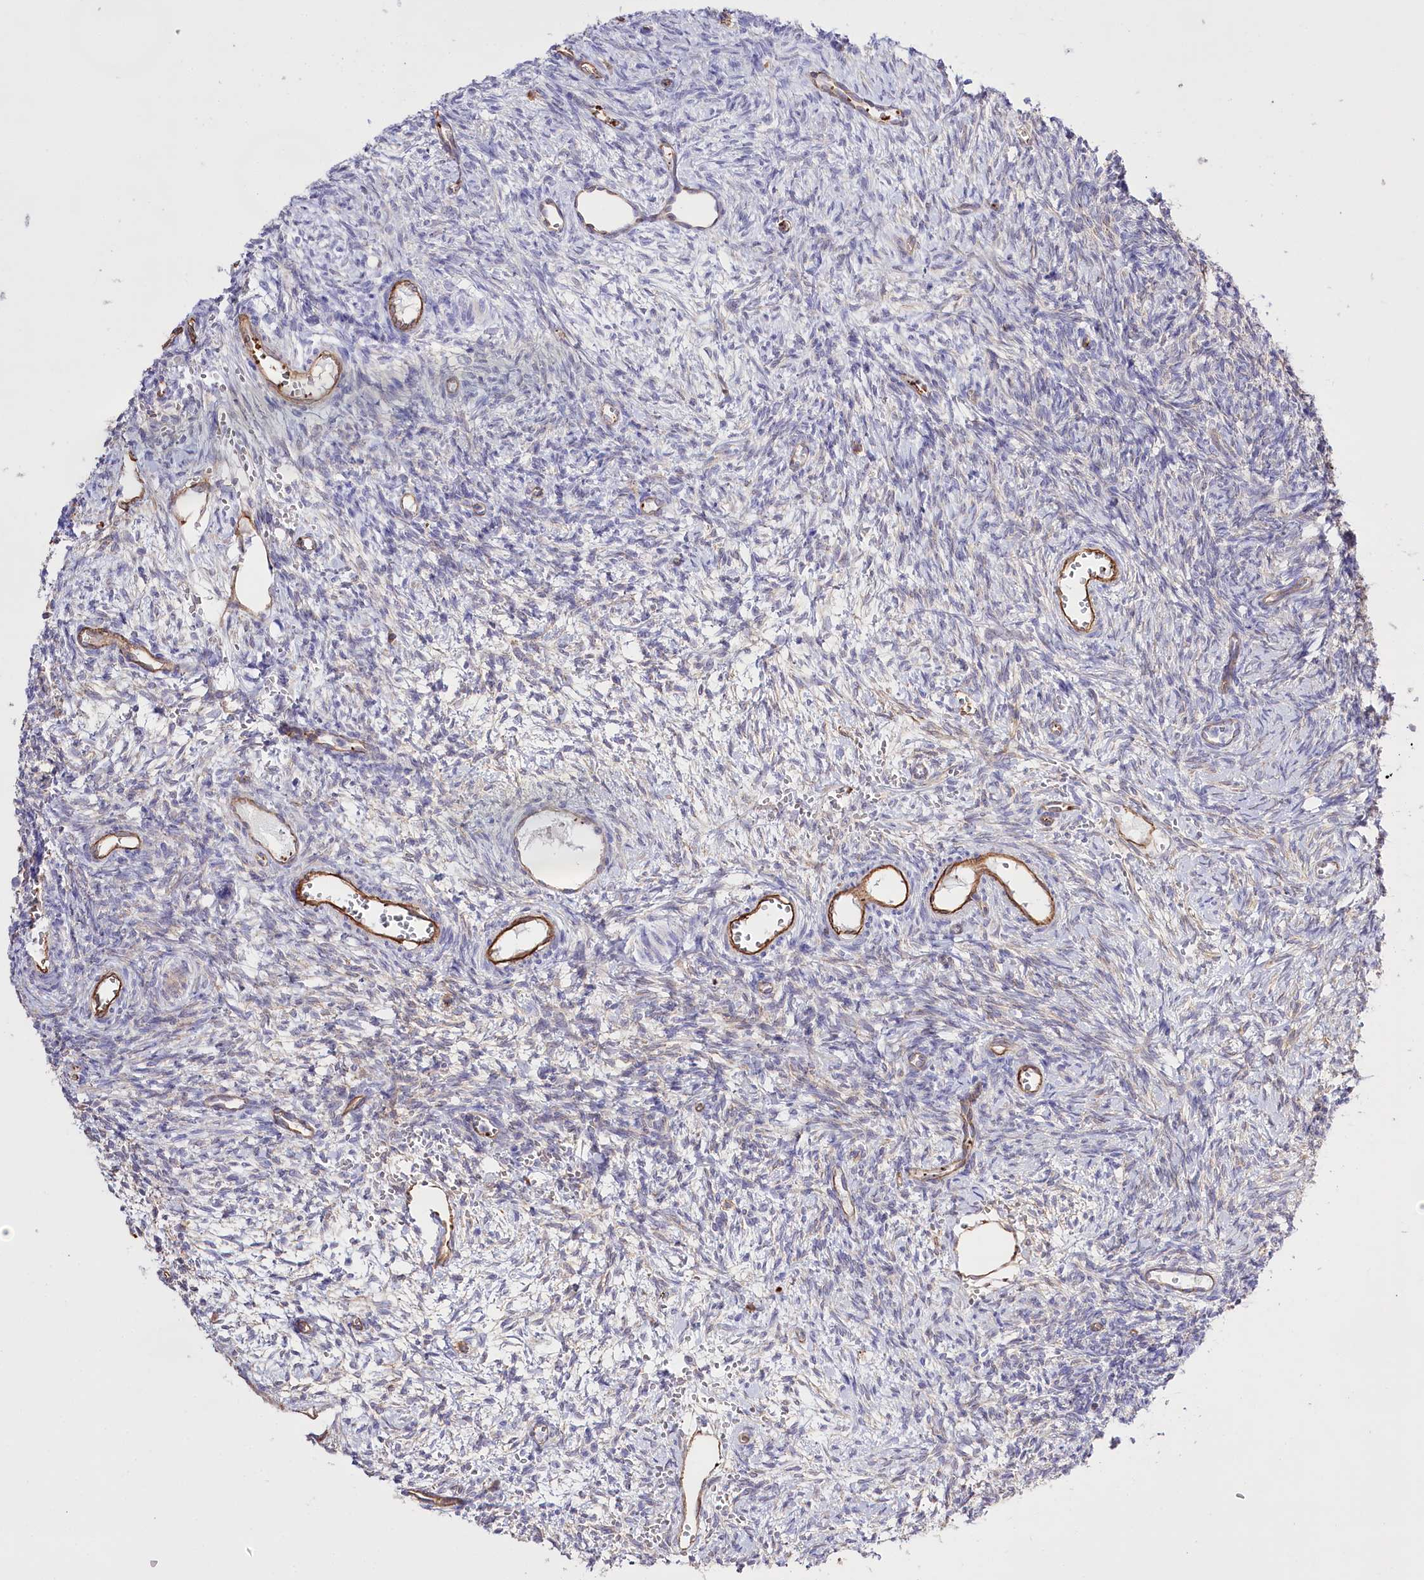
{"staining": {"intensity": "negative", "quantity": "none", "location": "none"}, "tissue": "ovary", "cell_type": "Ovarian stroma cells", "image_type": "normal", "snomed": [{"axis": "morphology", "description": "Normal tissue, NOS"}, {"axis": "topography", "description": "Ovary"}], "caption": "Immunohistochemical staining of unremarkable ovary exhibits no significant positivity in ovarian stroma cells.", "gene": "SLC39A10", "patient": {"sex": "female", "age": 39}}